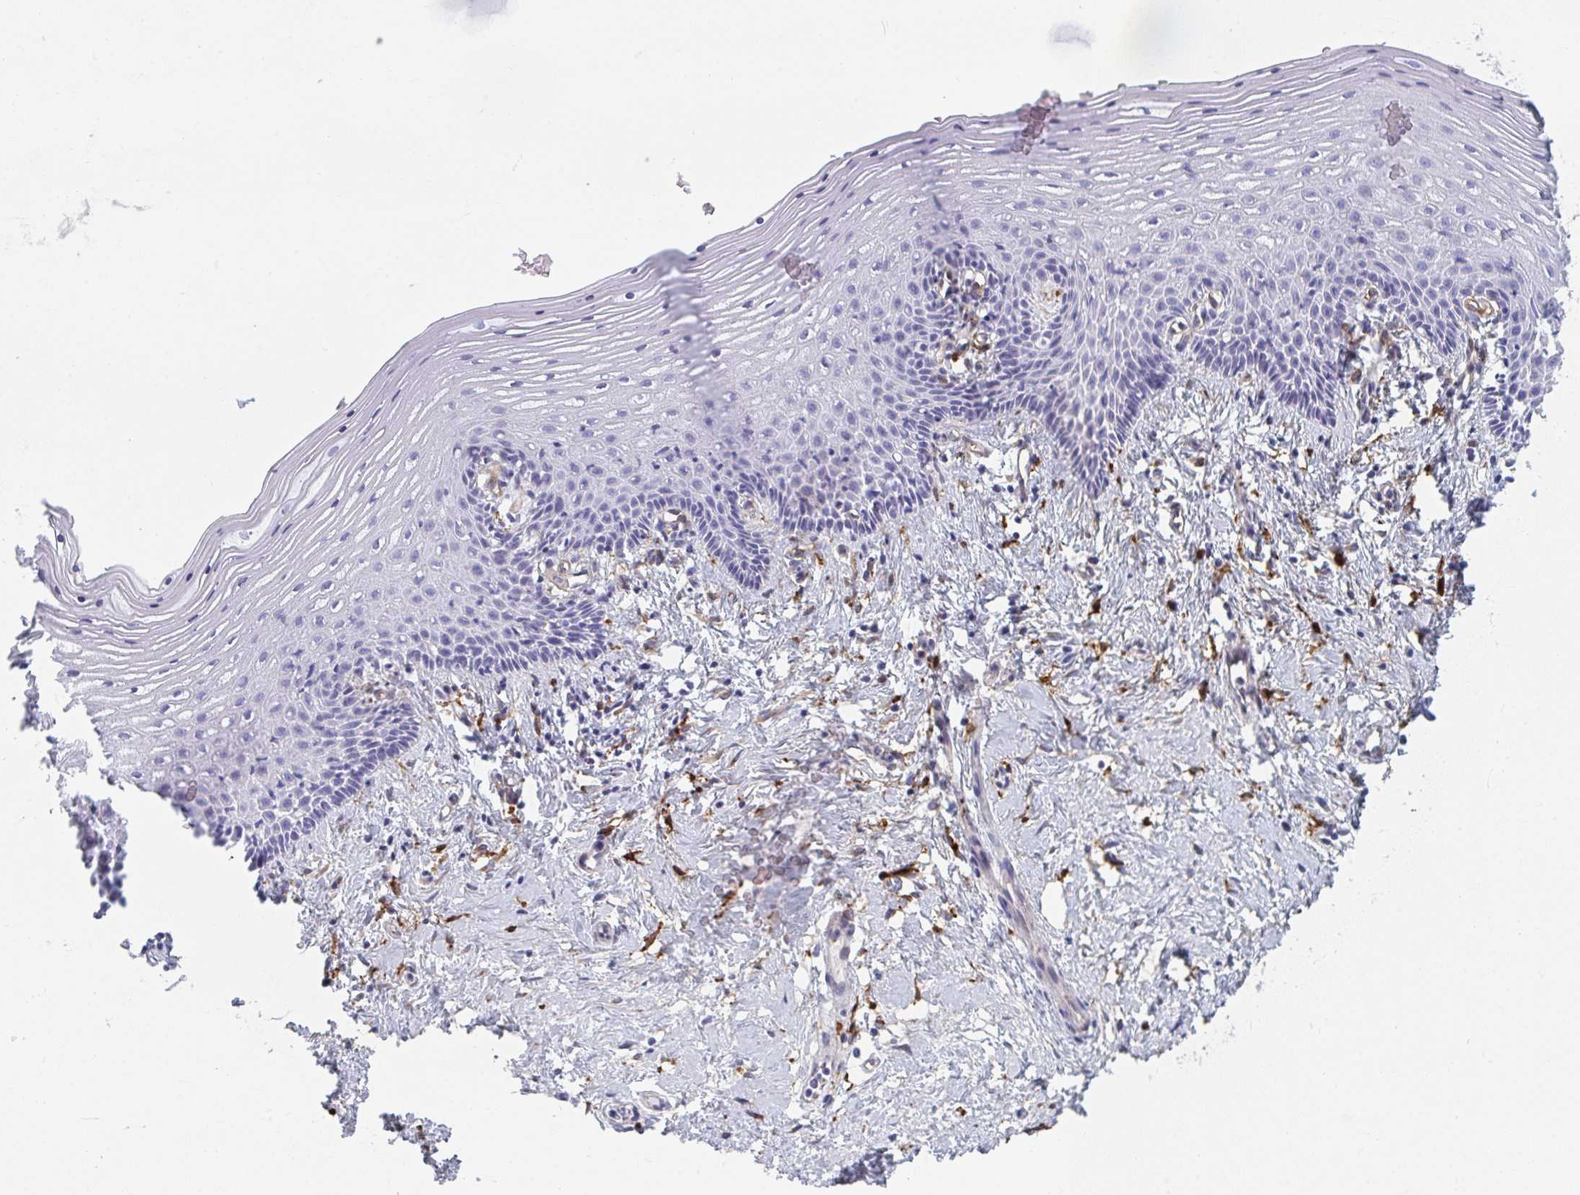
{"staining": {"intensity": "negative", "quantity": "none", "location": "none"}, "tissue": "vagina", "cell_type": "Squamous epithelial cells", "image_type": "normal", "snomed": [{"axis": "morphology", "description": "Normal tissue, NOS"}, {"axis": "topography", "description": "Vagina"}], "caption": "Immunohistochemical staining of normal human vagina demonstrates no significant expression in squamous epithelial cells. Brightfield microscopy of IHC stained with DAB (brown) and hematoxylin (blue), captured at high magnification.", "gene": "DAB2", "patient": {"sex": "female", "age": 42}}